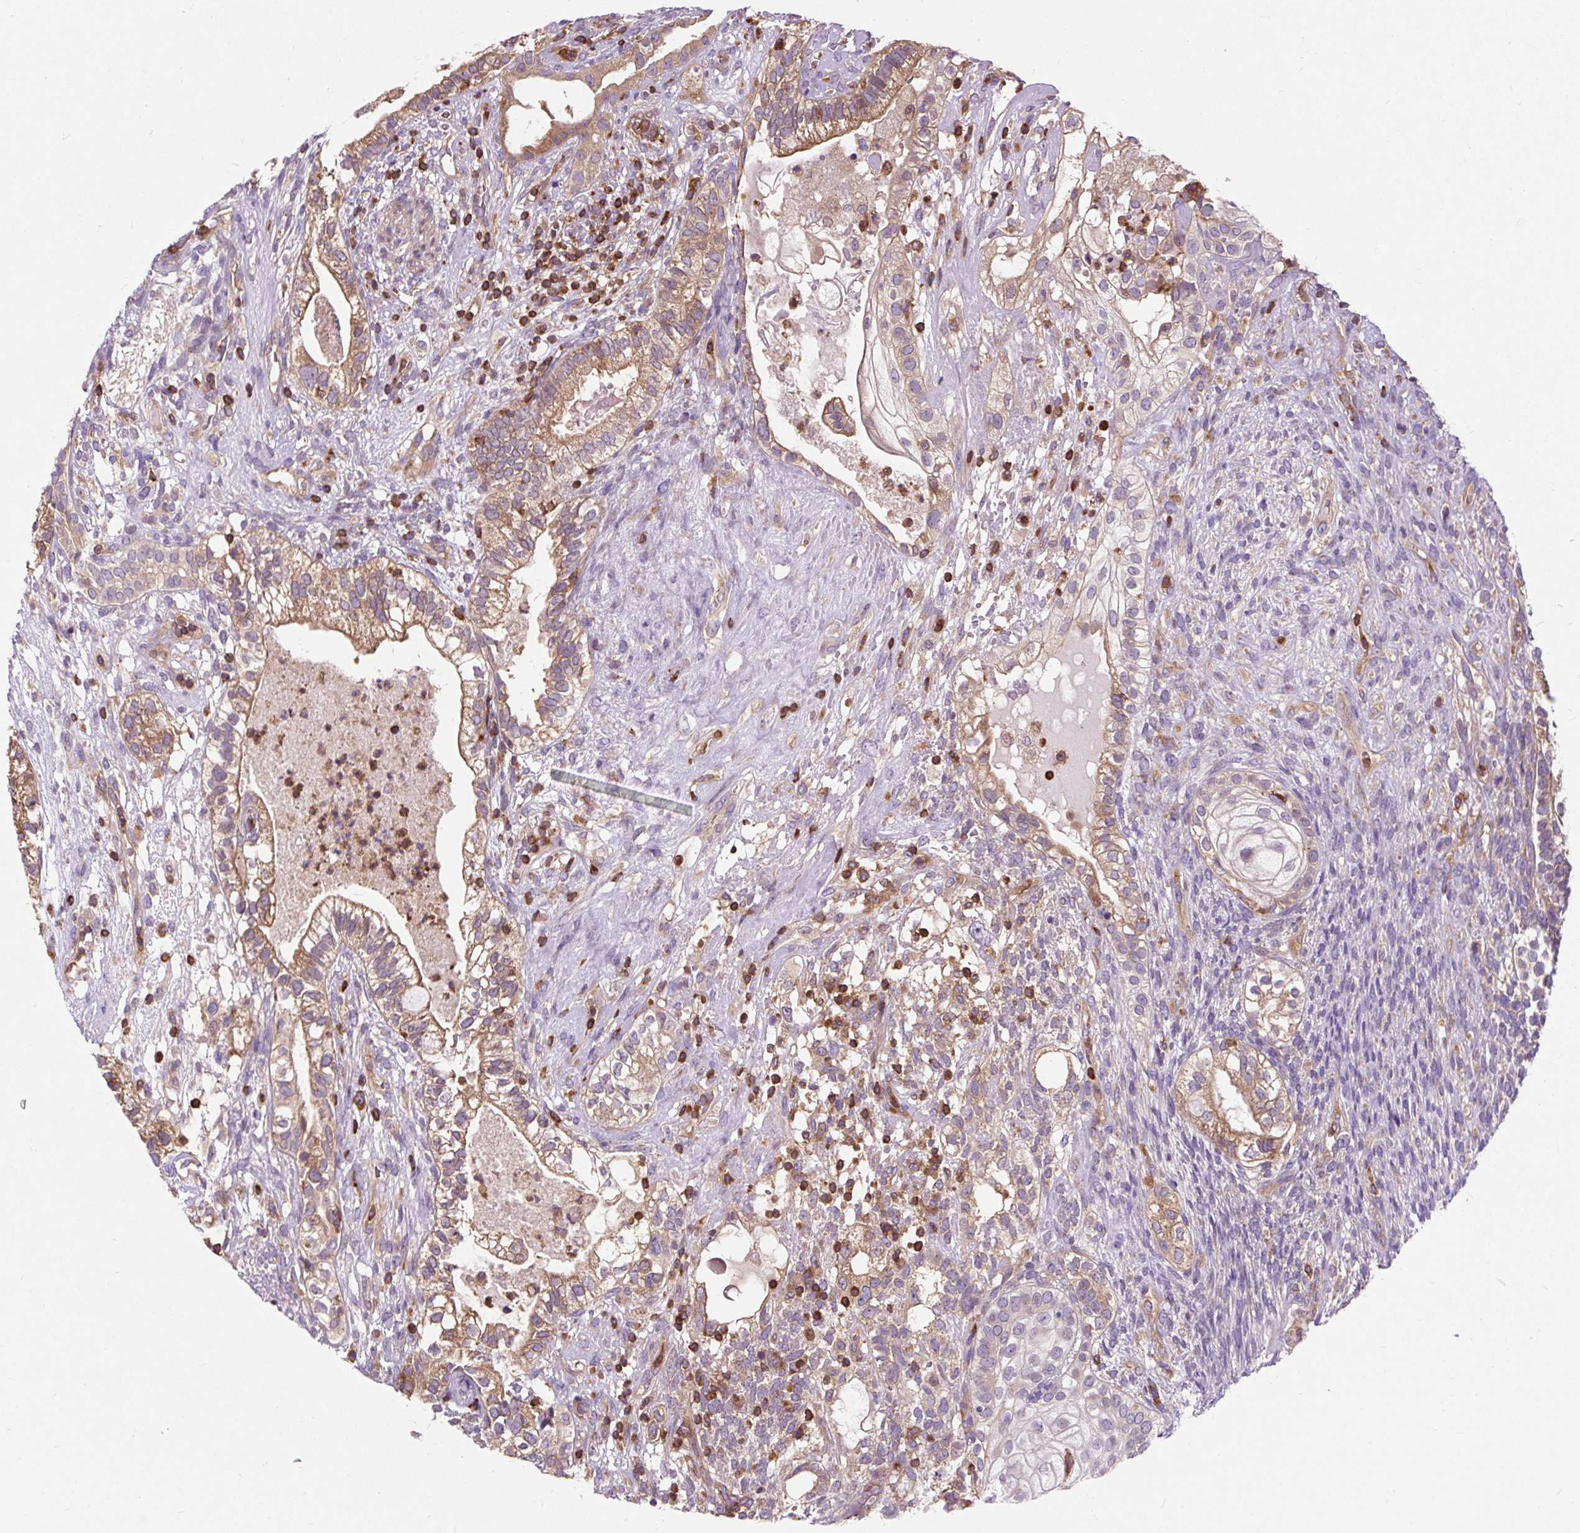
{"staining": {"intensity": "moderate", "quantity": ">75%", "location": "cytoplasmic/membranous"}, "tissue": "testis cancer", "cell_type": "Tumor cells", "image_type": "cancer", "snomed": [{"axis": "morphology", "description": "Seminoma, NOS"}, {"axis": "morphology", "description": "Carcinoma, Embryonal, NOS"}, {"axis": "topography", "description": "Testis"}], "caption": "Immunohistochemical staining of embryonal carcinoma (testis) reveals medium levels of moderate cytoplasmic/membranous protein expression in about >75% of tumor cells. The protein is stained brown, and the nuclei are stained in blue (DAB IHC with brightfield microscopy, high magnification).", "gene": "CISD3", "patient": {"sex": "male", "age": 41}}